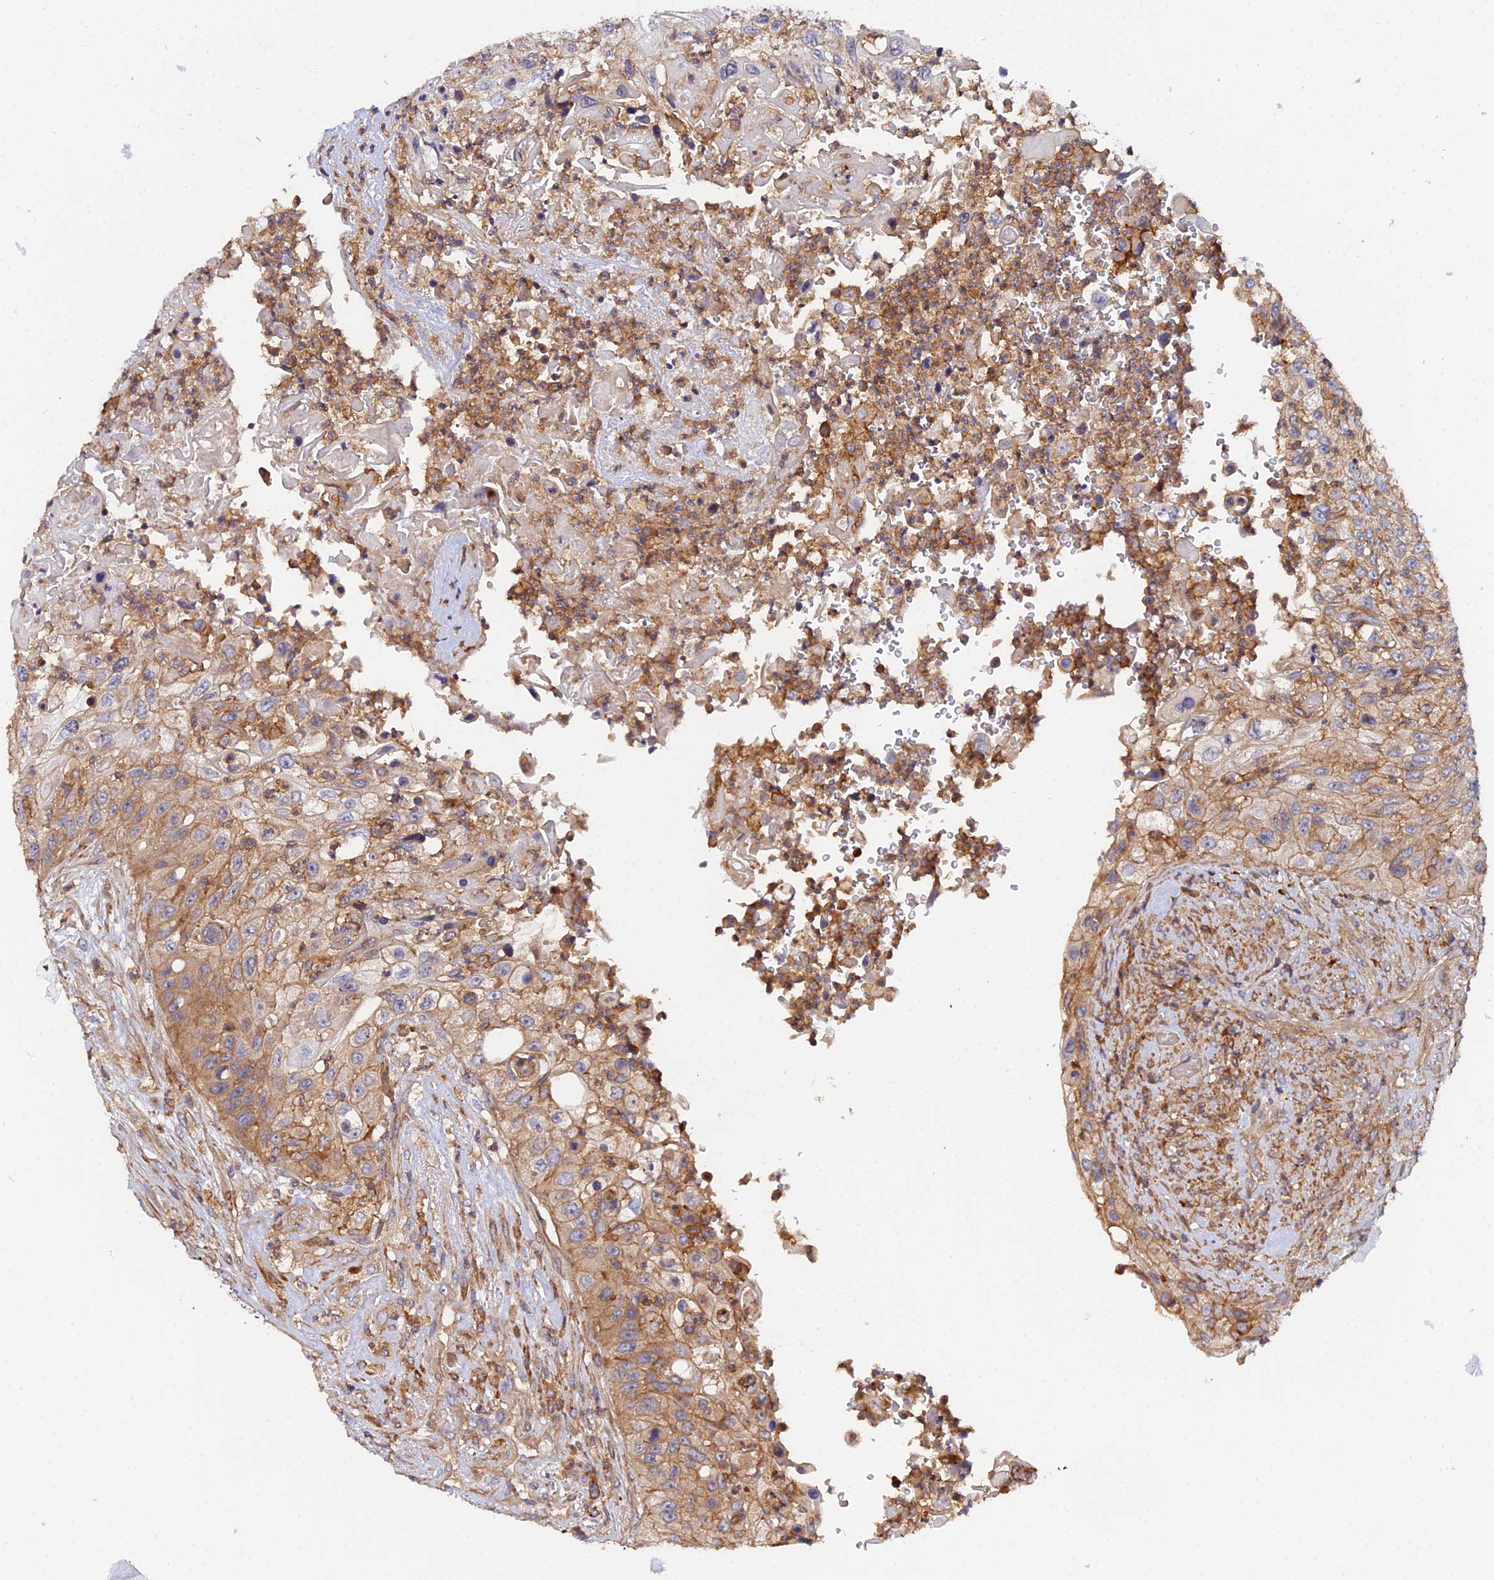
{"staining": {"intensity": "moderate", "quantity": "25%-75%", "location": "cytoplasmic/membranous"}, "tissue": "urothelial cancer", "cell_type": "Tumor cells", "image_type": "cancer", "snomed": [{"axis": "morphology", "description": "Urothelial carcinoma, High grade"}, {"axis": "topography", "description": "Urinary bladder"}], "caption": "Protein staining of urothelial cancer tissue demonstrates moderate cytoplasmic/membranous staining in about 25%-75% of tumor cells. (DAB (3,3'-diaminobenzidine) = brown stain, brightfield microscopy at high magnification).", "gene": "GNG5B", "patient": {"sex": "female", "age": 60}}